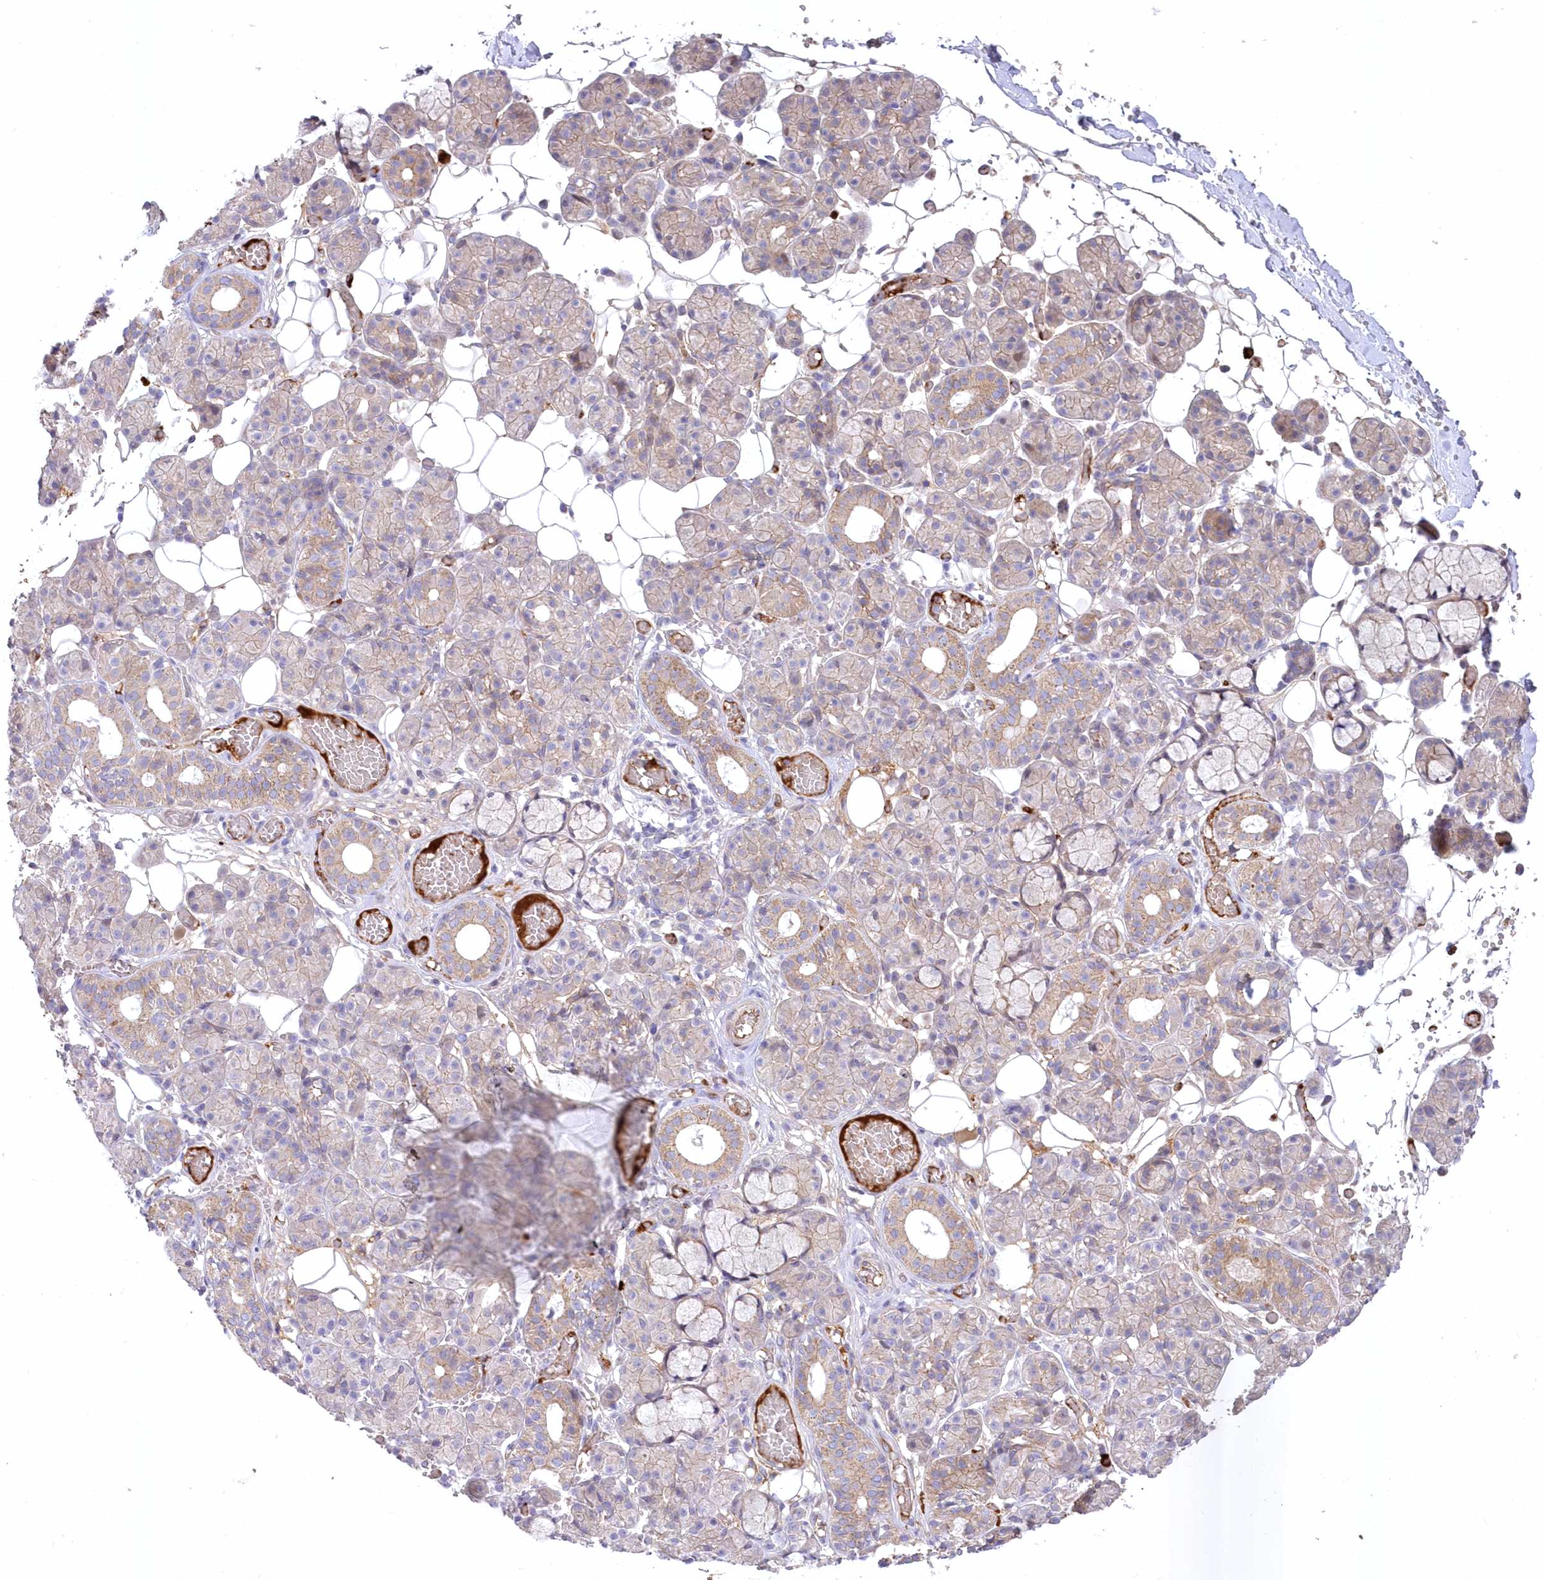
{"staining": {"intensity": "weak", "quantity": "25%-75%", "location": "cytoplasmic/membranous"}, "tissue": "salivary gland", "cell_type": "Glandular cells", "image_type": "normal", "snomed": [{"axis": "morphology", "description": "Normal tissue, NOS"}, {"axis": "topography", "description": "Salivary gland"}], "caption": "Immunohistochemical staining of benign salivary gland demonstrates 25%-75% levels of weak cytoplasmic/membranous protein positivity in about 25%-75% of glandular cells. (Brightfield microscopy of DAB IHC at high magnification).", "gene": "WBP1L", "patient": {"sex": "male", "age": 63}}